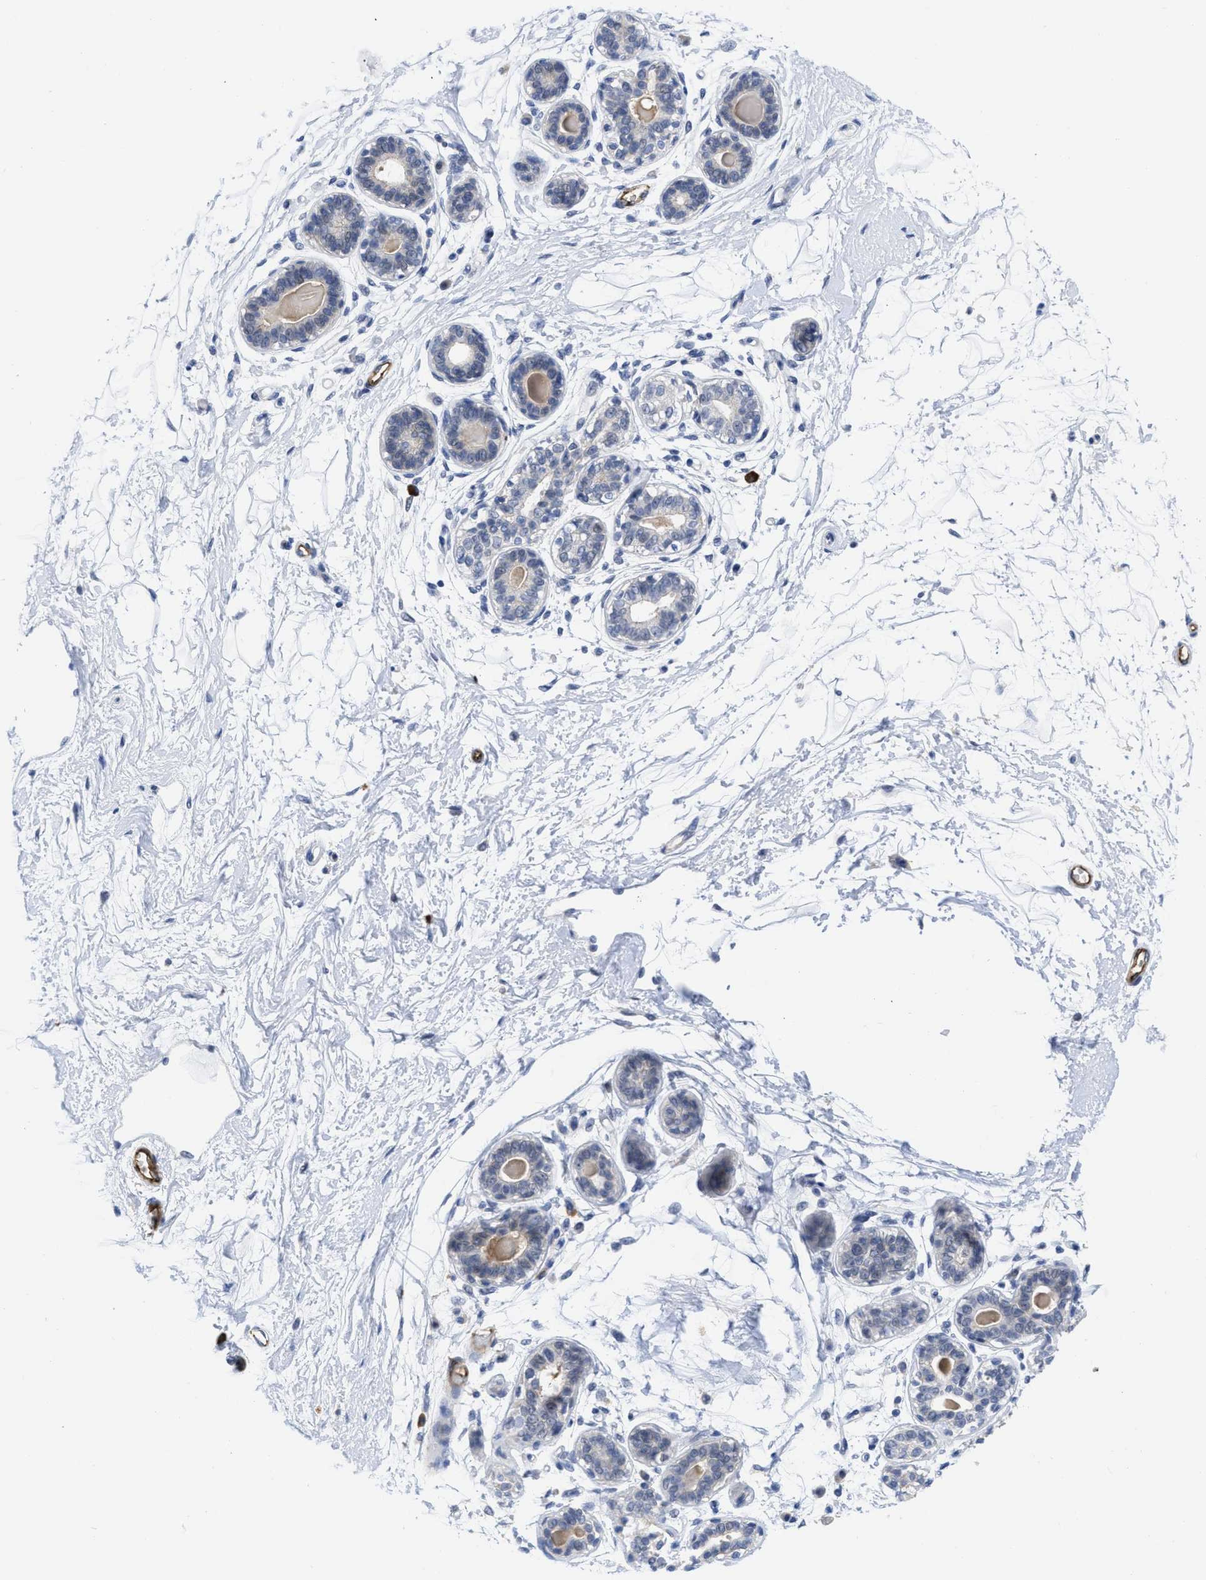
{"staining": {"intensity": "negative", "quantity": "none", "location": "none"}, "tissue": "breast", "cell_type": "Adipocytes", "image_type": "normal", "snomed": [{"axis": "morphology", "description": "Normal tissue, NOS"}, {"axis": "topography", "description": "Breast"}], "caption": "IHC photomicrograph of unremarkable breast: human breast stained with DAB shows no significant protein expression in adipocytes.", "gene": "ACKR1", "patient": {"sex": "female", "age": 45}}